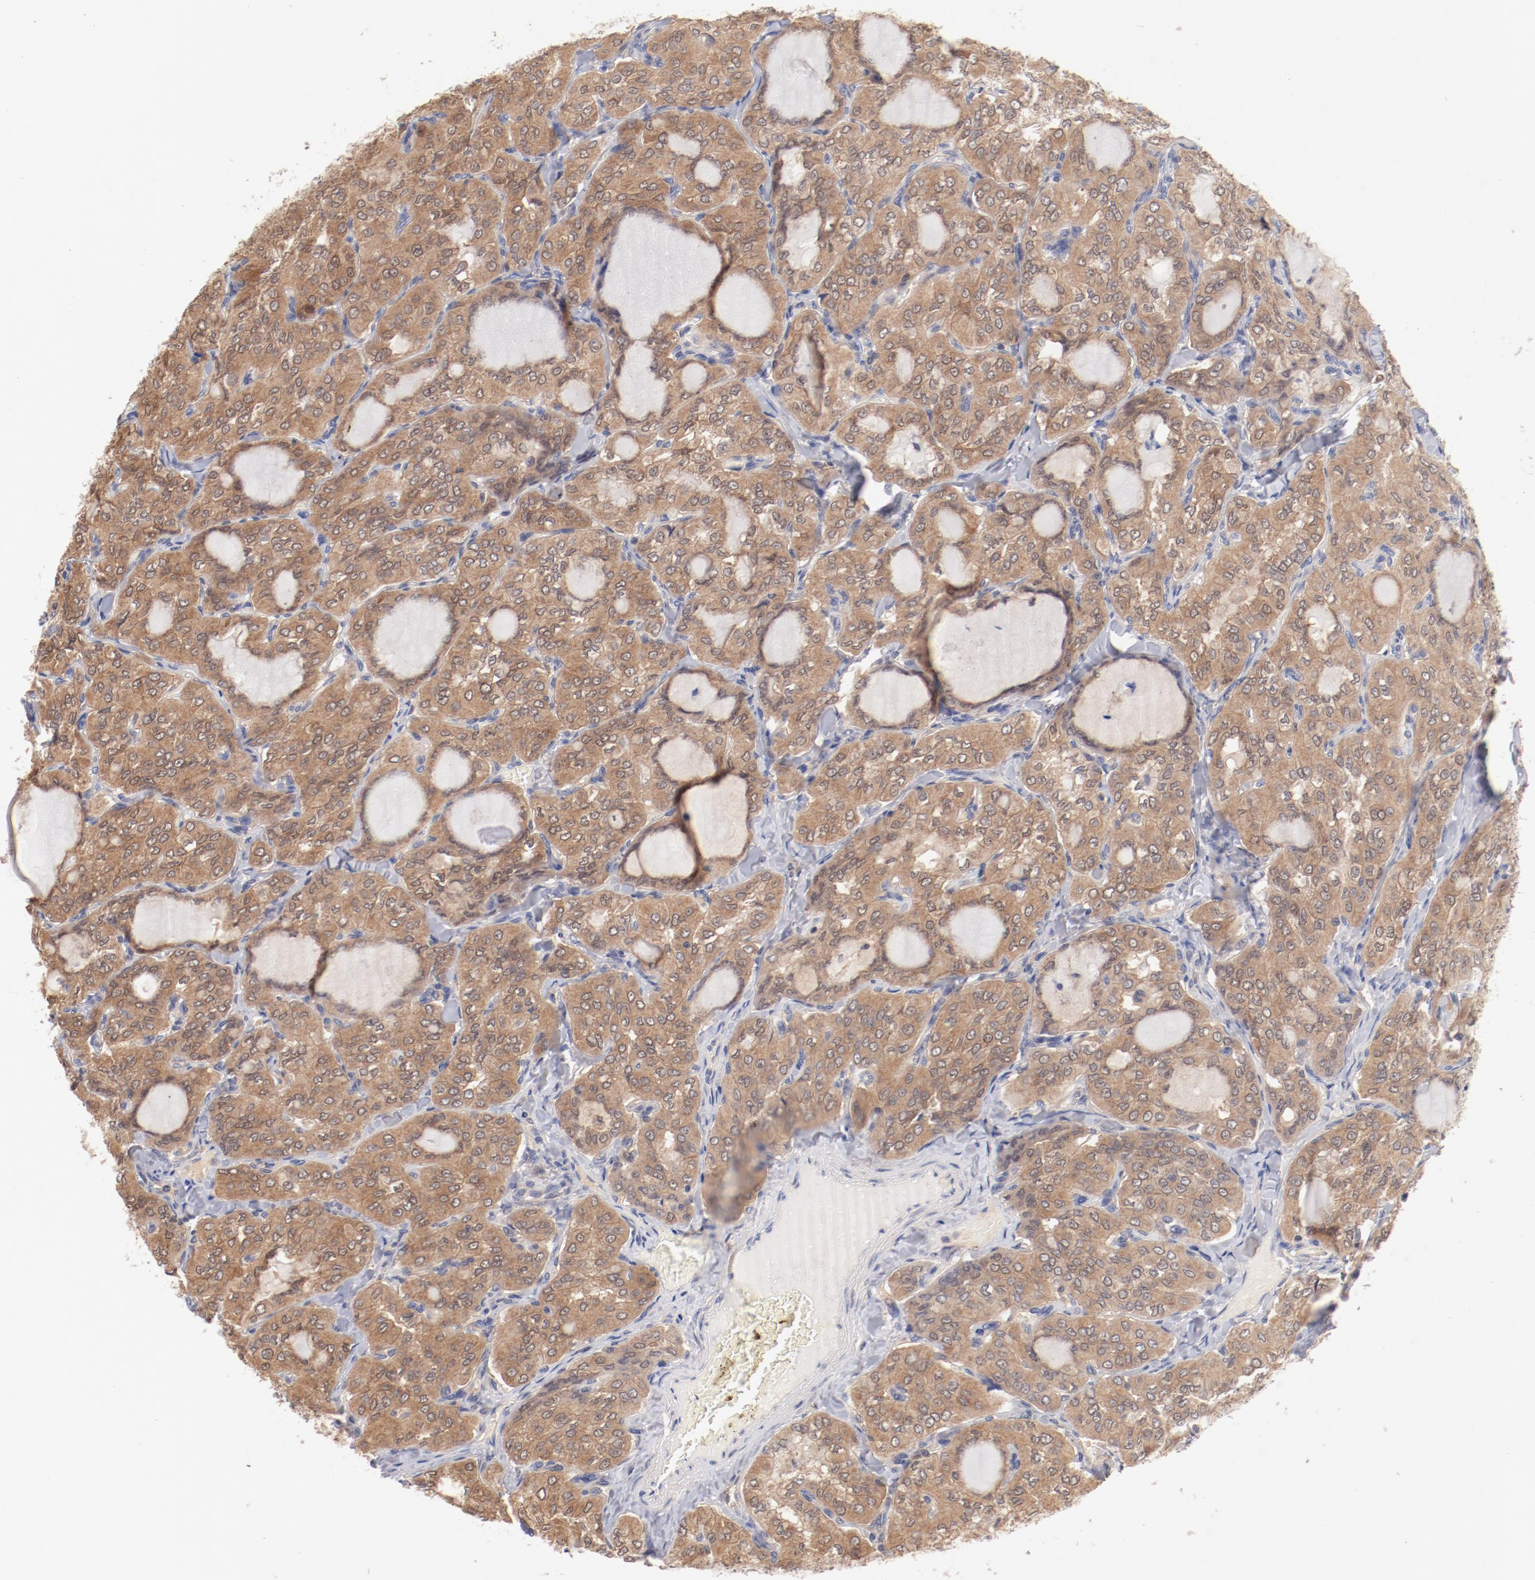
{"staining": {"intensity": "moderate", "quantity": ">75%", "location": "cytoplasmic/membranous"}, "tissue": "thyroid cancer", "cell_type": "Tumor cells", "image_type": "cancer", "snomed": [{"axis": "morphology", "description": "Papillary adenocarcinoma, NOS"}, {"axis": "topography", "description": "Thyroid gland"}], "caption": "Immunohistochemical staining of human papillary adenocarcinoma (thyroid) exhibits medium levels of moderate cytoplasmic/membranous protein expression in approximately >75% of tumor cells. (DAB (3,3'-diaminobenzidine) IHC, brown staining for protein, blue staining for nuclei).", "gene": "SETD3", "patient": {"sex": "male", "age": 20}}